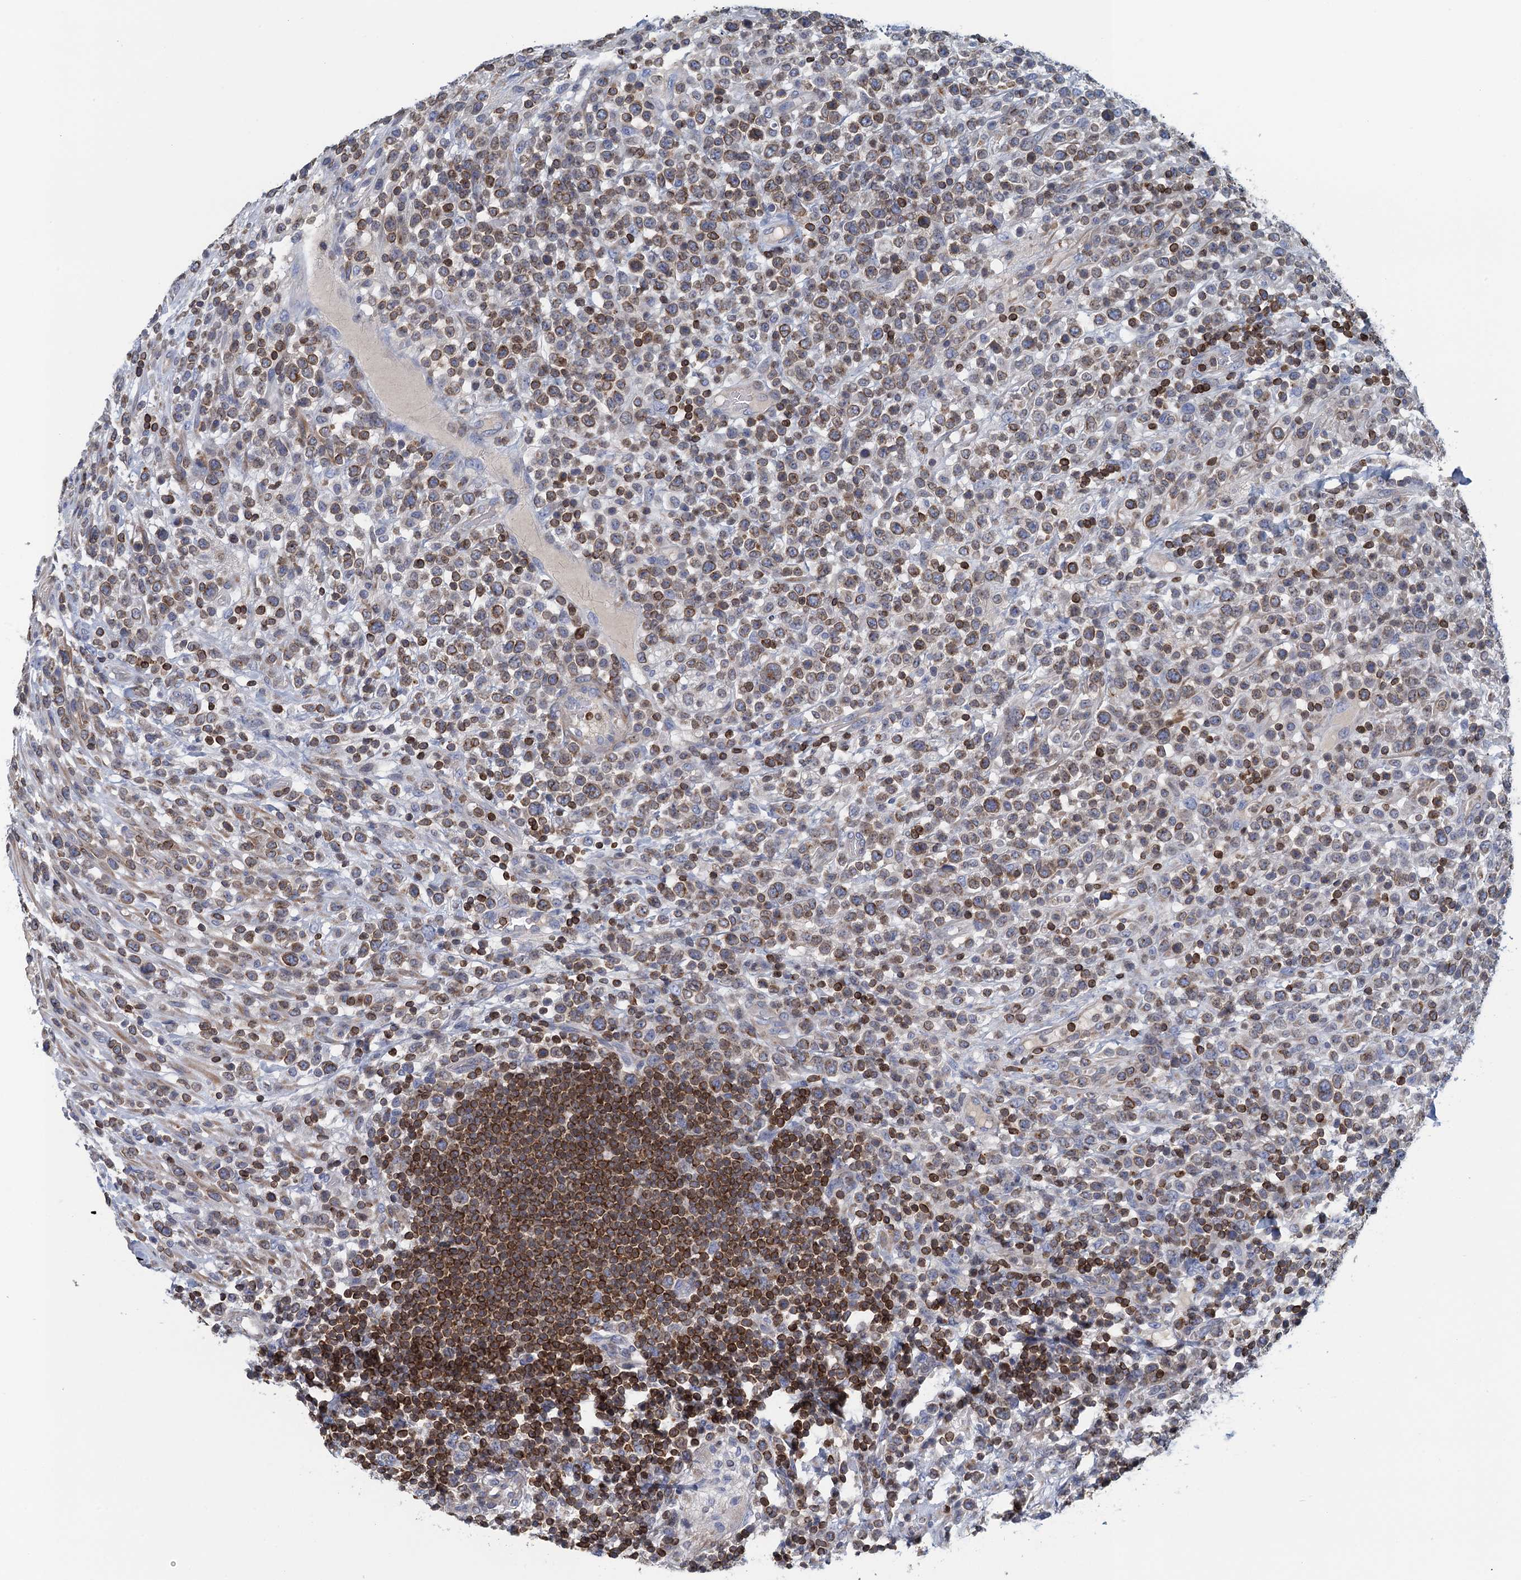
{"staining": {"intensity": "moderate", "quantity": "25%-75%", "location": "cytoplasmic/membranous"}, "tissue": "lymphoma", "cell_type": "Tumor cells", "image_type": "cancer", "snomed": [{"axis": "morphology", "description": "Malignant lymphoma, non-Hodgkin's type, High grade"}, {"axis": "topography", "description": "Colon"}], "caption": "Malignant lymphoma, non-Hodgkin's type (high-grade) stained for a protein (brown) exhibits moderate cytoplasmic/membranous positive expression in about 25%-75% of tumor cells.", "gene": "TRAF3IP3", "patient": {"sex": "female", "age": 53}}